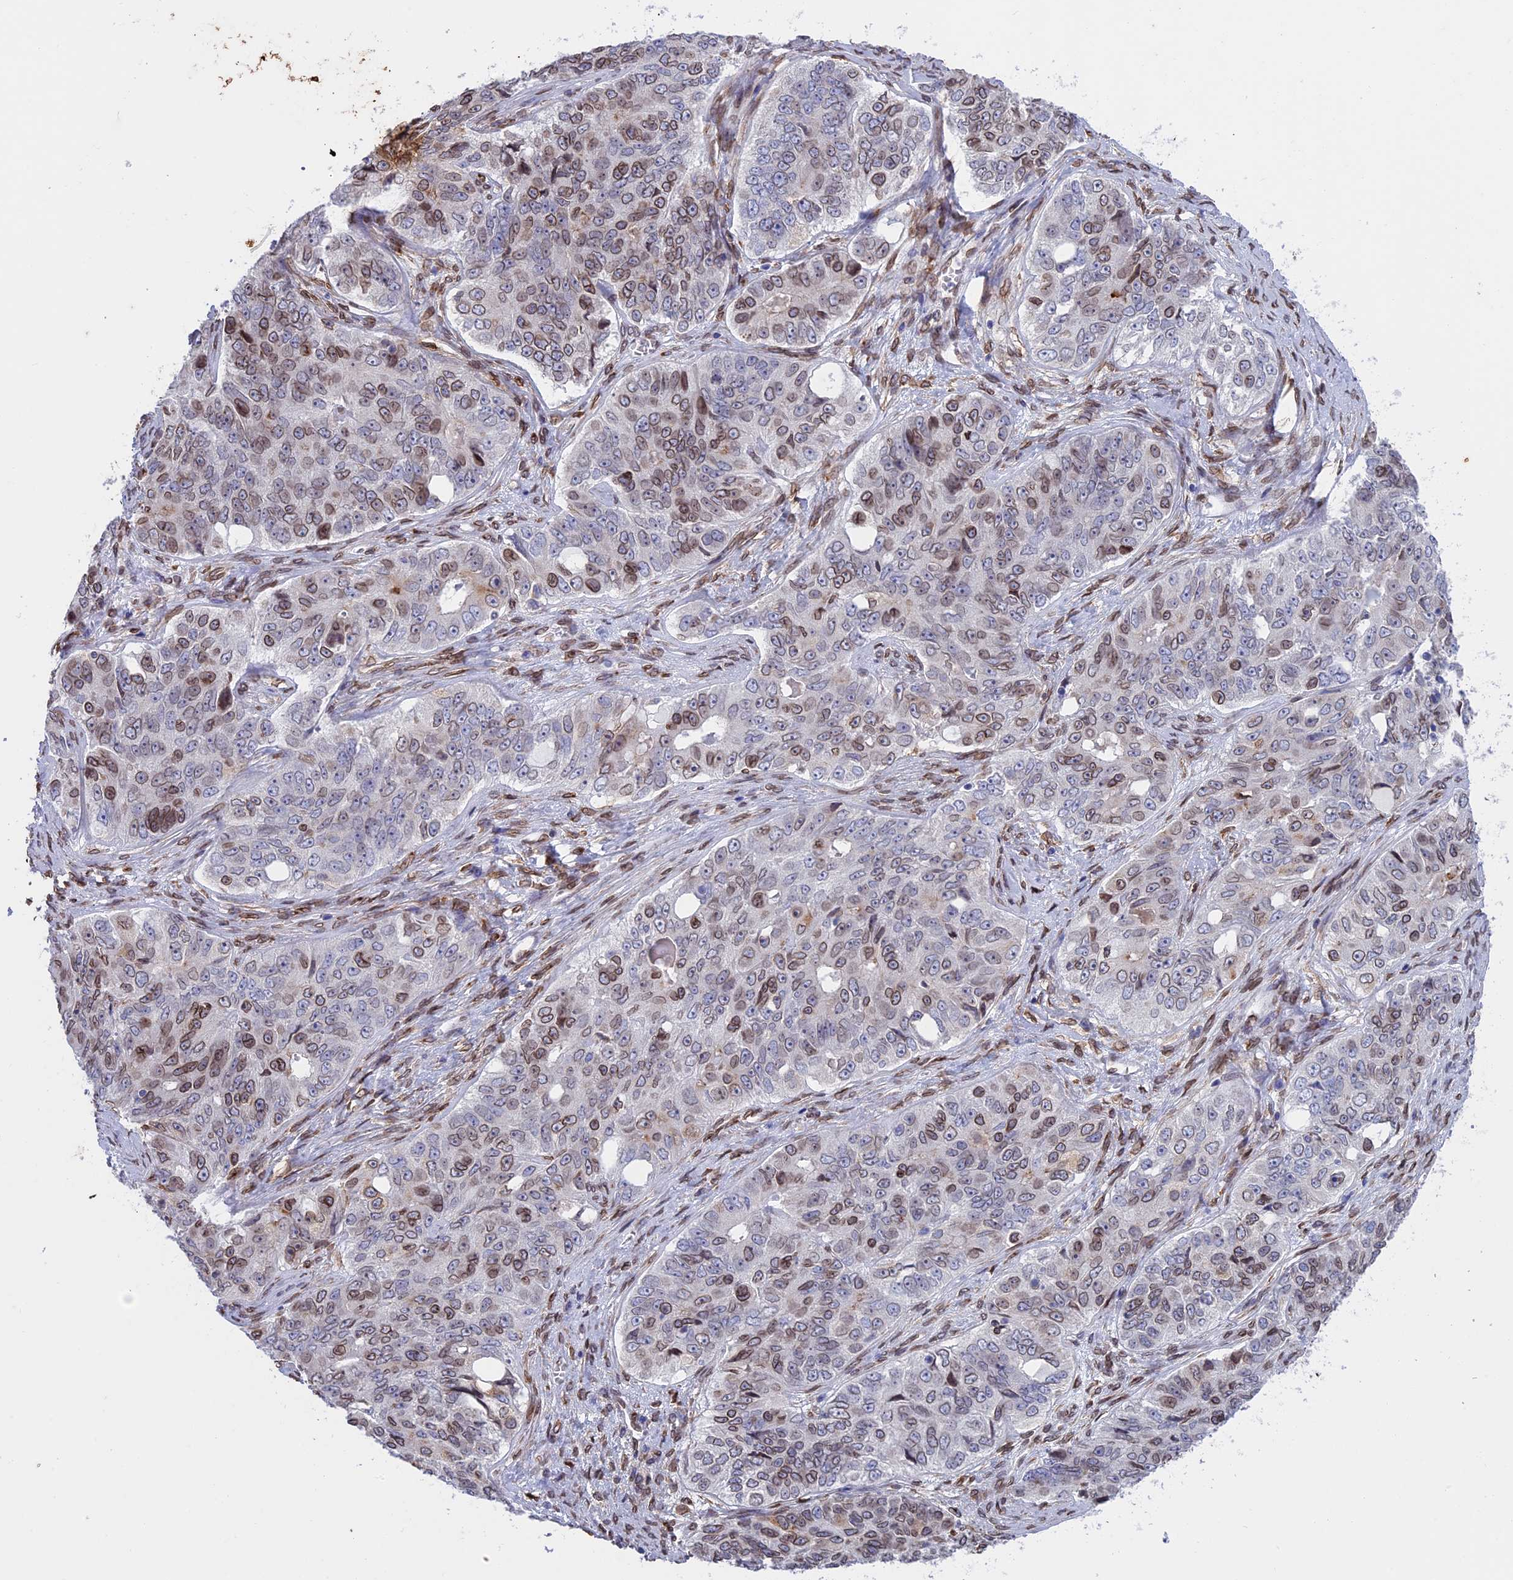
{"staining": {"intensity": "moderate", "quantity": "<25%", "location": "cytoplasmic/membranous,nuclear"}, "tissue": "ovarian cancer", "cell_type": "Tumor cells", "image_type": "cancer", "snomed": [{"axis": "morphology", "description": "Carcinoma, endometroid"}, {"axis": "topography", "description": "Ovary"}], "caption": "Human endometroid carcinoma (ovarian) stained with a protein marker shows moderate staining in tumor cells.", "gene": "TMPRSS7", "patient": {"sex": "female", "age": 51}}